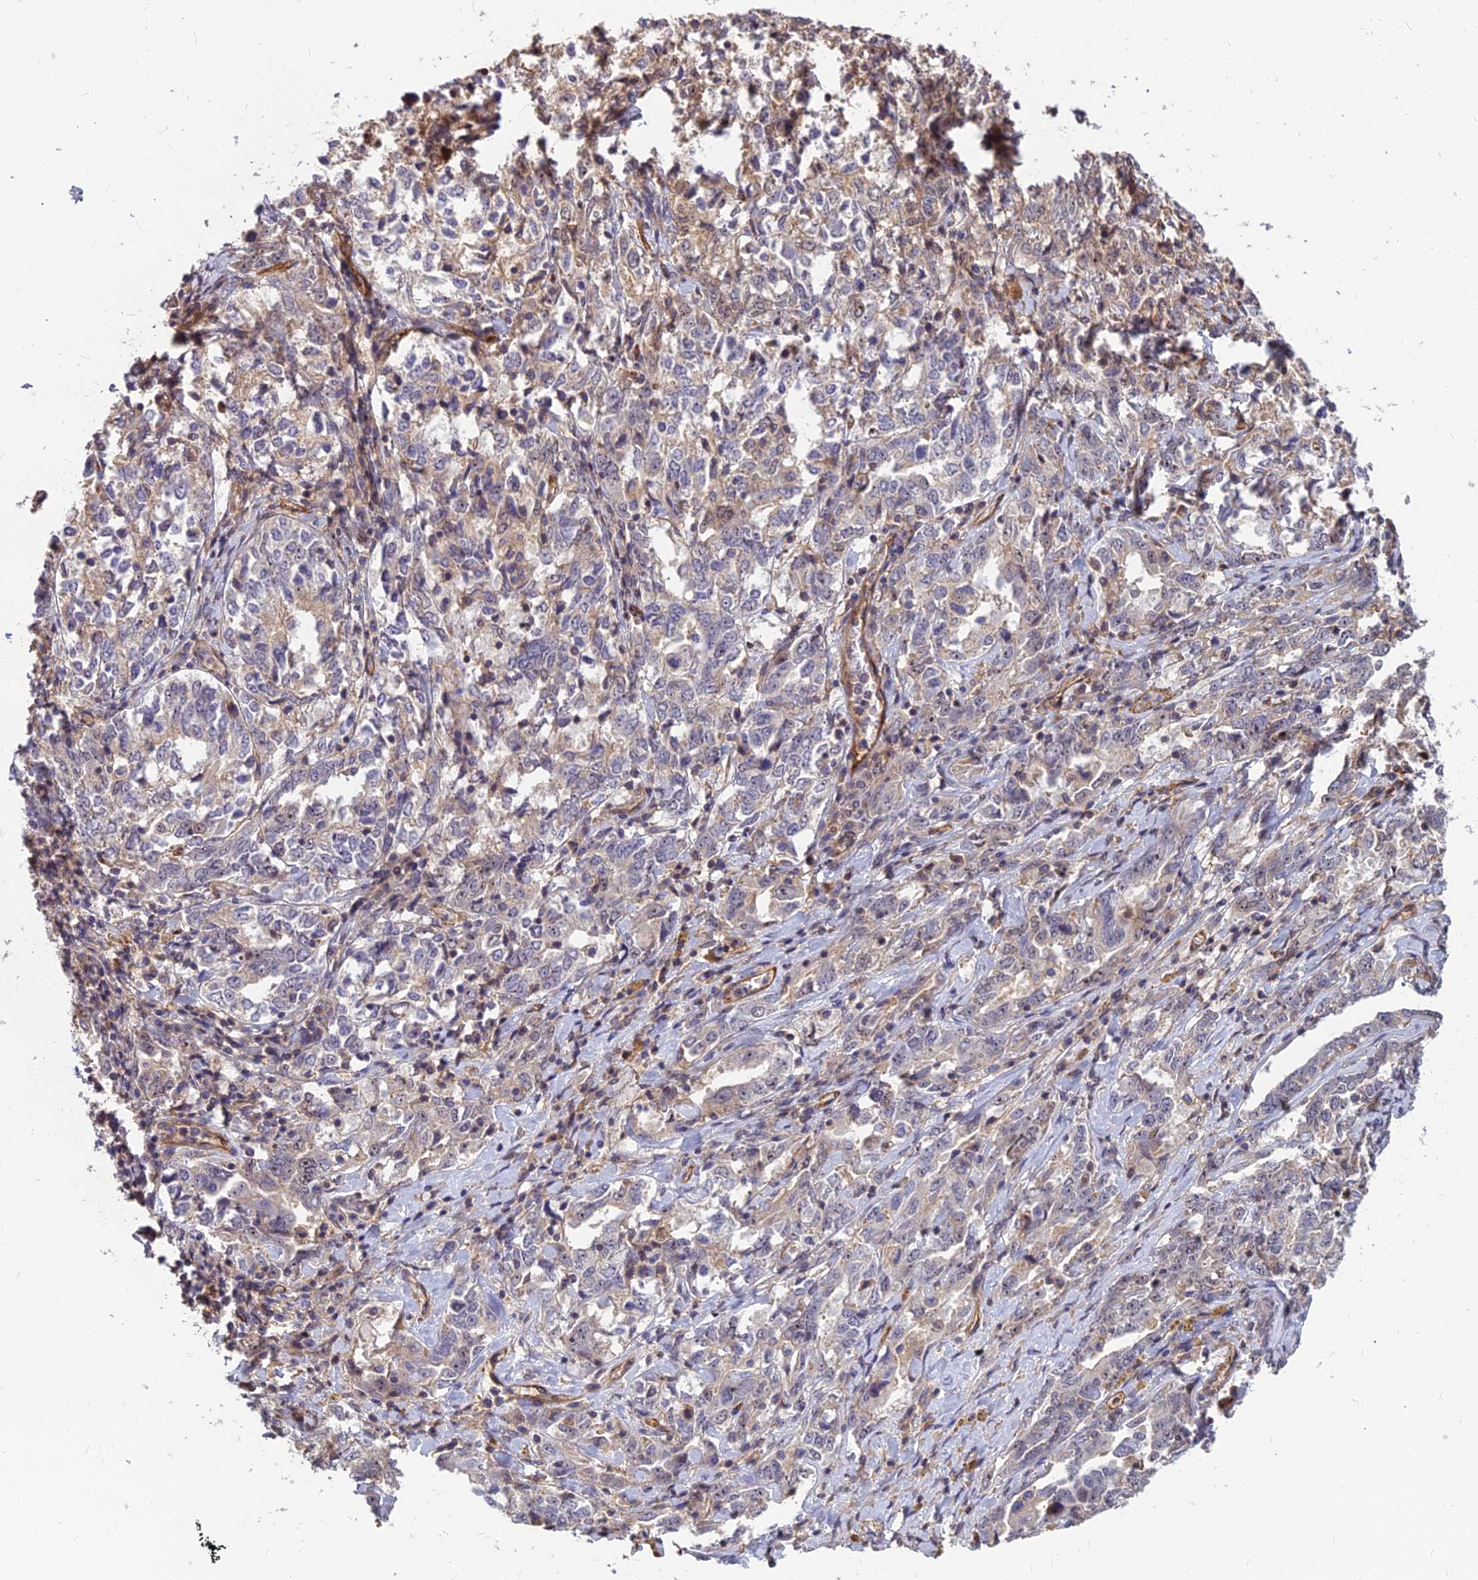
{"staining": {"intensity": "weak", "quantity": "<25%", "location": "cytoplasmic/membranous"}, "tissue": "ovarian cancer", "cell_type": "Tumor cells", "image_type": "cancer", "snomed": [{"axis": "morphology", "description": "Carcinoma, endometroid"}, {"axis": "topography", "description": "Ovary"}], "caption": "This is a photomicrograph of immunohistochemistry (IHC) staining of endometroid carcinoma (ovarian), which shows no positivity in tumor cells.", "gene": "TCEA3", "patient": {"sex": "female", "age": 62}}